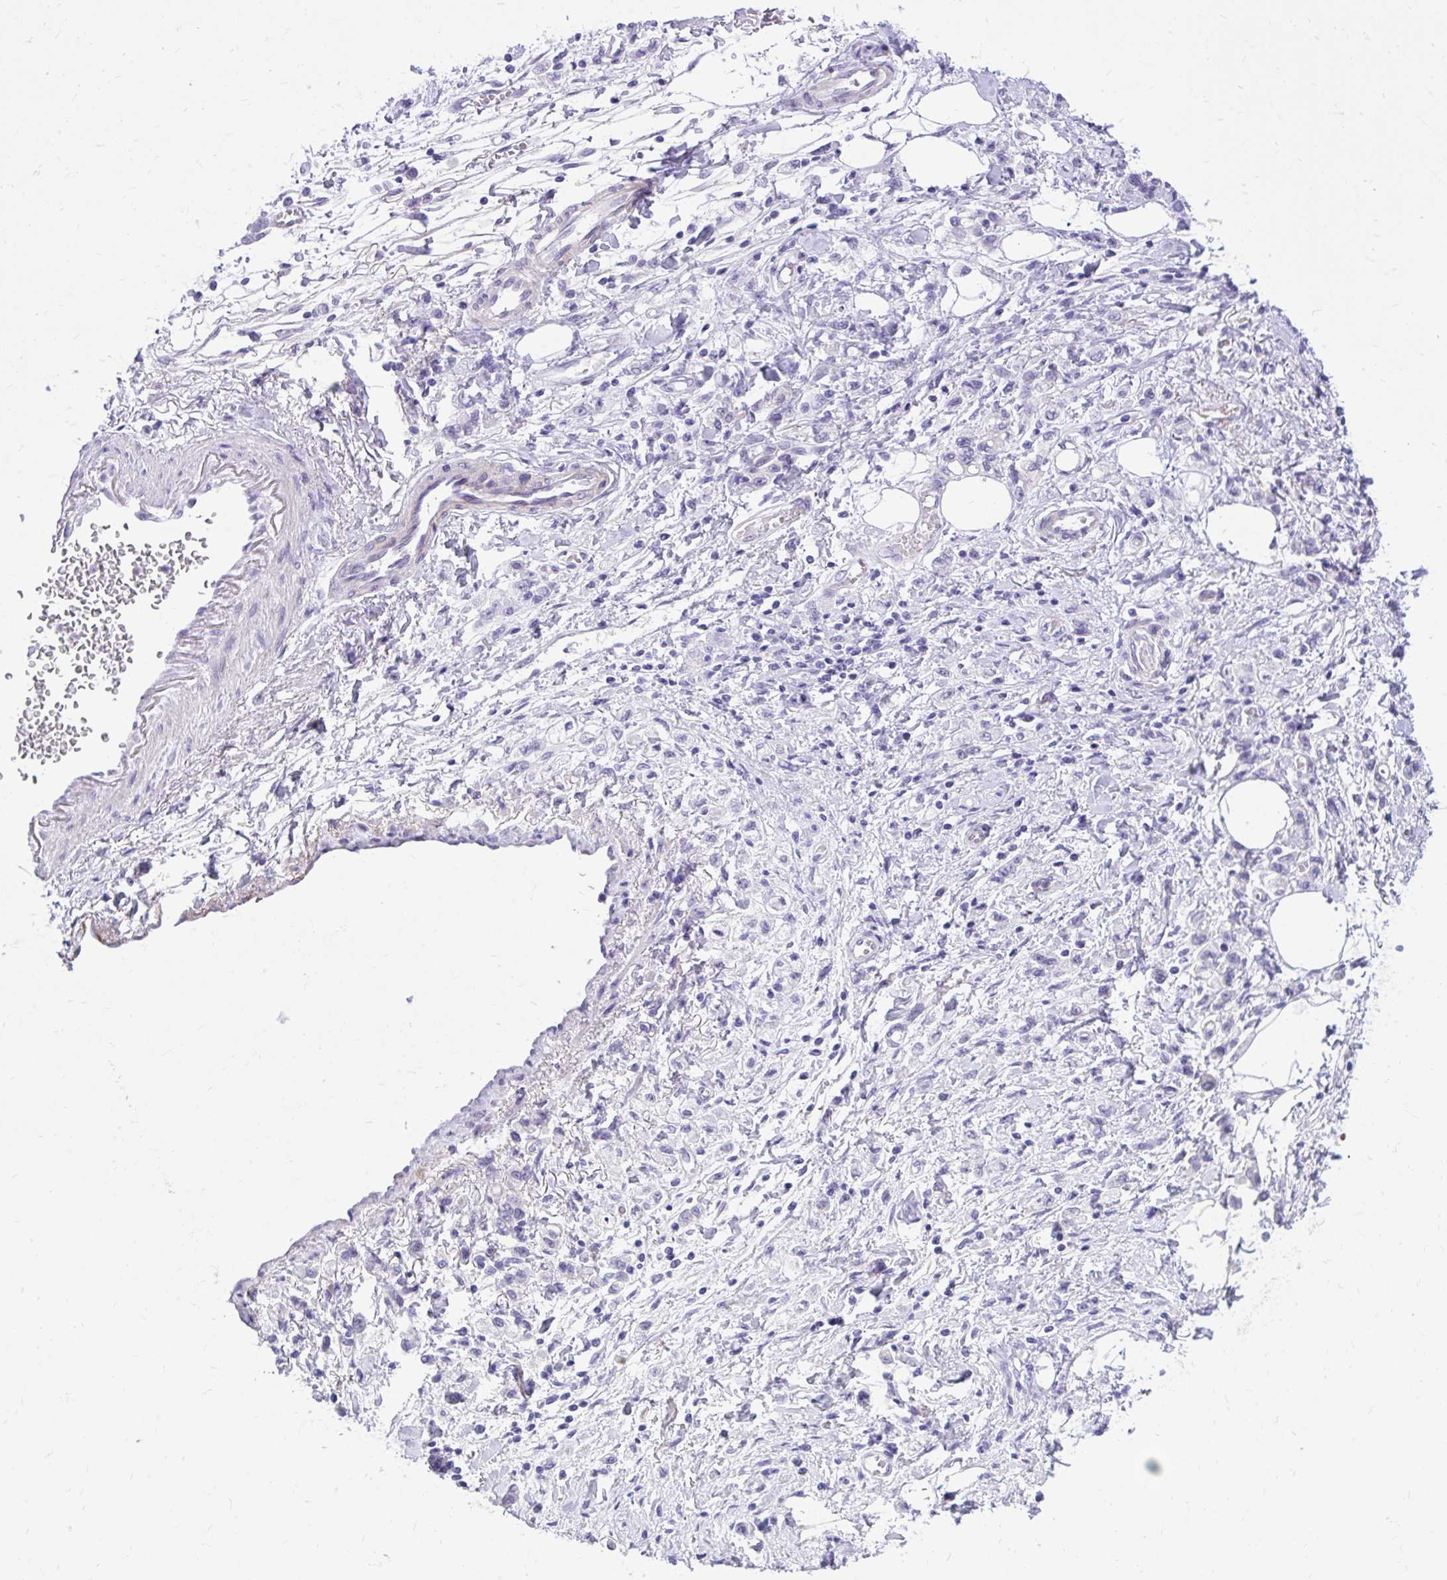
{"staining": {"intensity": "negative", "quantity": "none", "location": "none"}, "tissue": "stomach cancer", "cell_type": "Tumor cells", "image_type": "cancer", "snomed": [{"axis": "morphology", "description": "Adenocarcinoma, NOS"}, {"axis": "topography", "description": "Stomach"}], "caption": "An image of human stomach cancer (adenocarcinoma) is negative for staining in tumor cells.", "gene": "ADAMTSL1", "patient": {"sex": "male", "age": 77}}